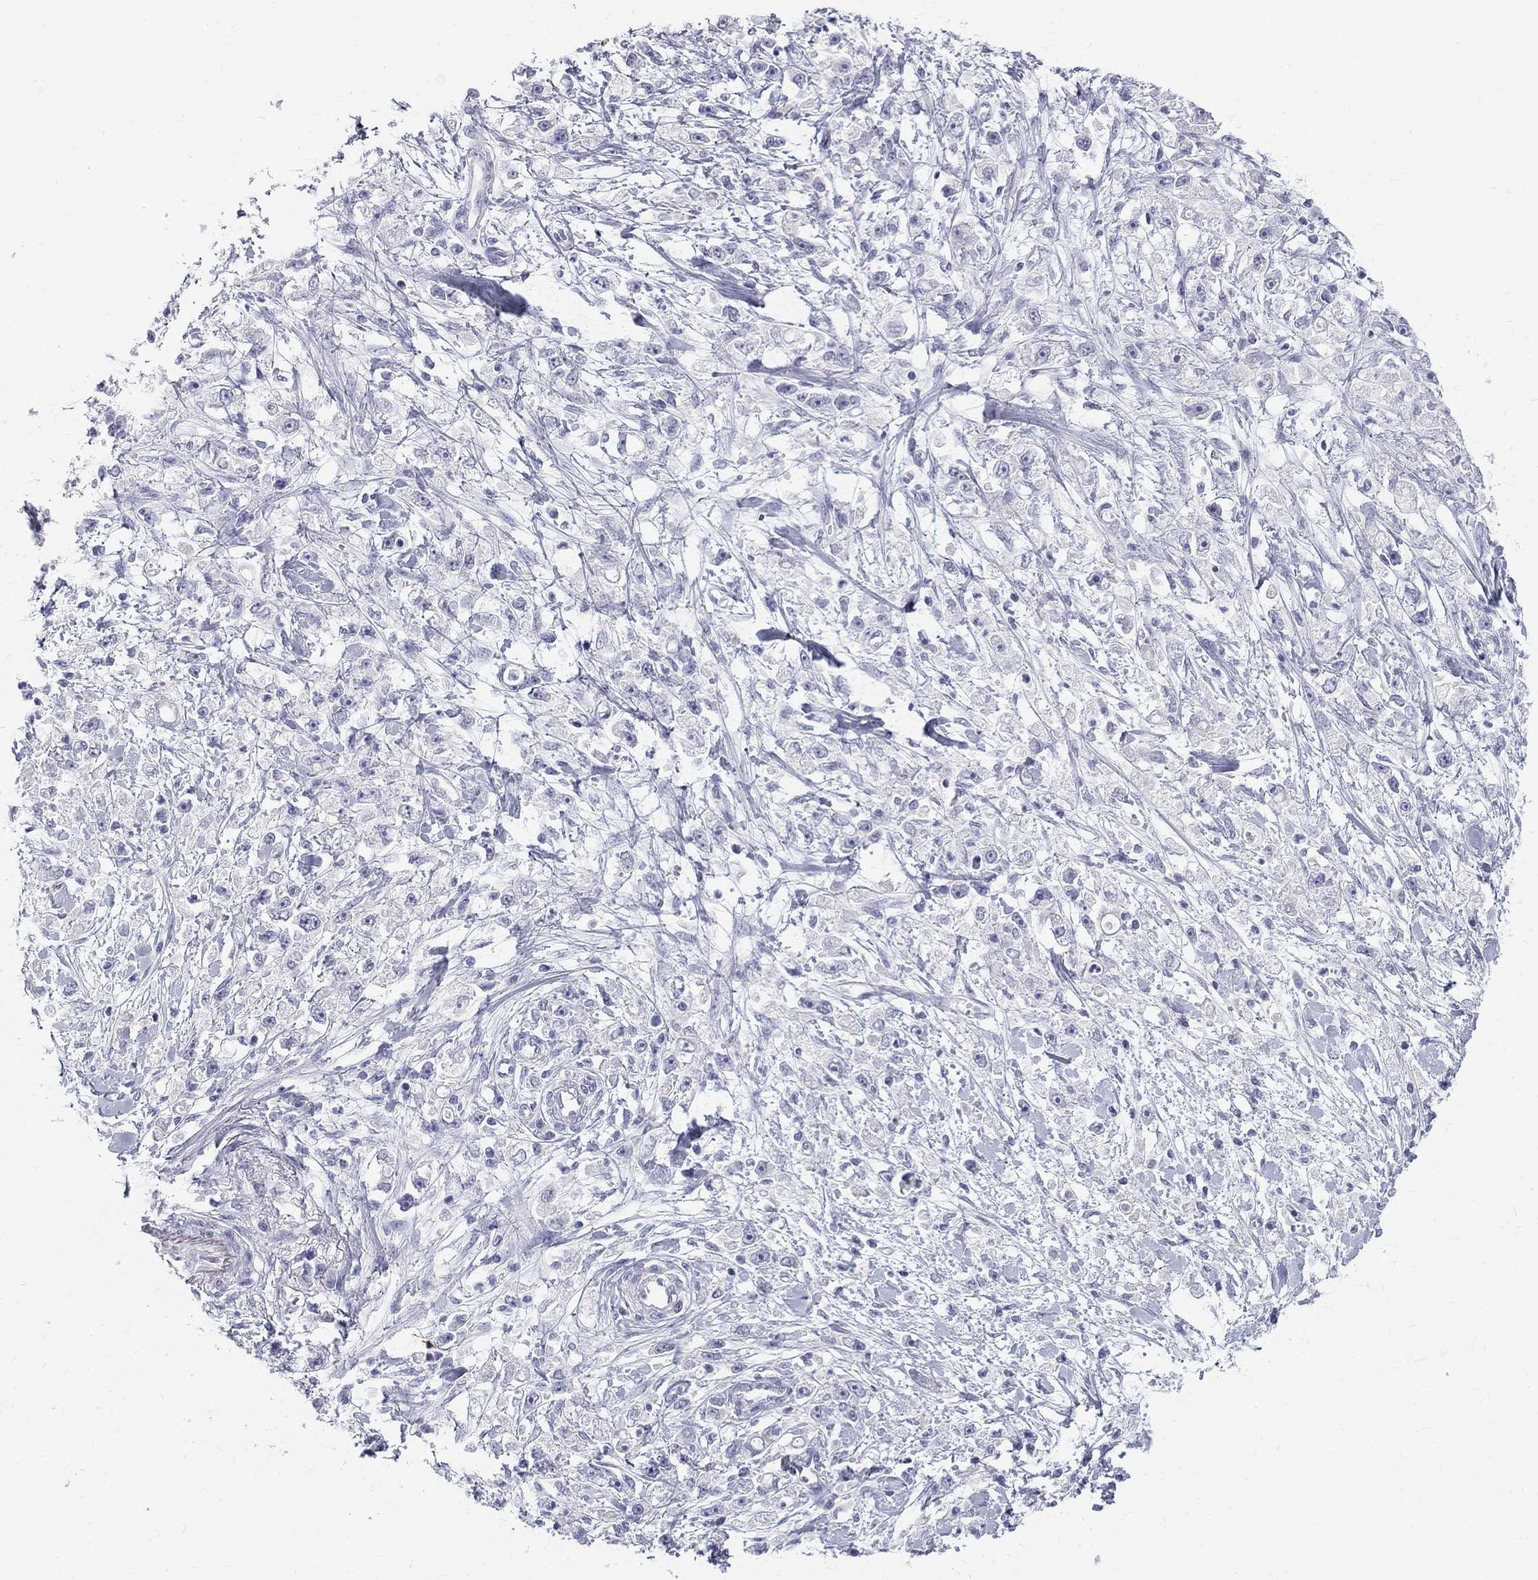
{"staining": {"intensity": "negative", "quantity": "none", "location": "none"}, "tissue": "stomach cancer", "cell_type": "Tumor cells", "image_type": "cancer", "snomed": [{"axis": "morphology", "description": "Adenocarcinoma, NOS"}, {"axis": "topography", "description": "Stomach"}], "caption": "Human stomach adenocarcinoma stained for a protein using immunohistochemistry demonstrates no expression in tumor cells.", "gene": "MAGEB6", "patient": {"sex": "female", "age": 59}}